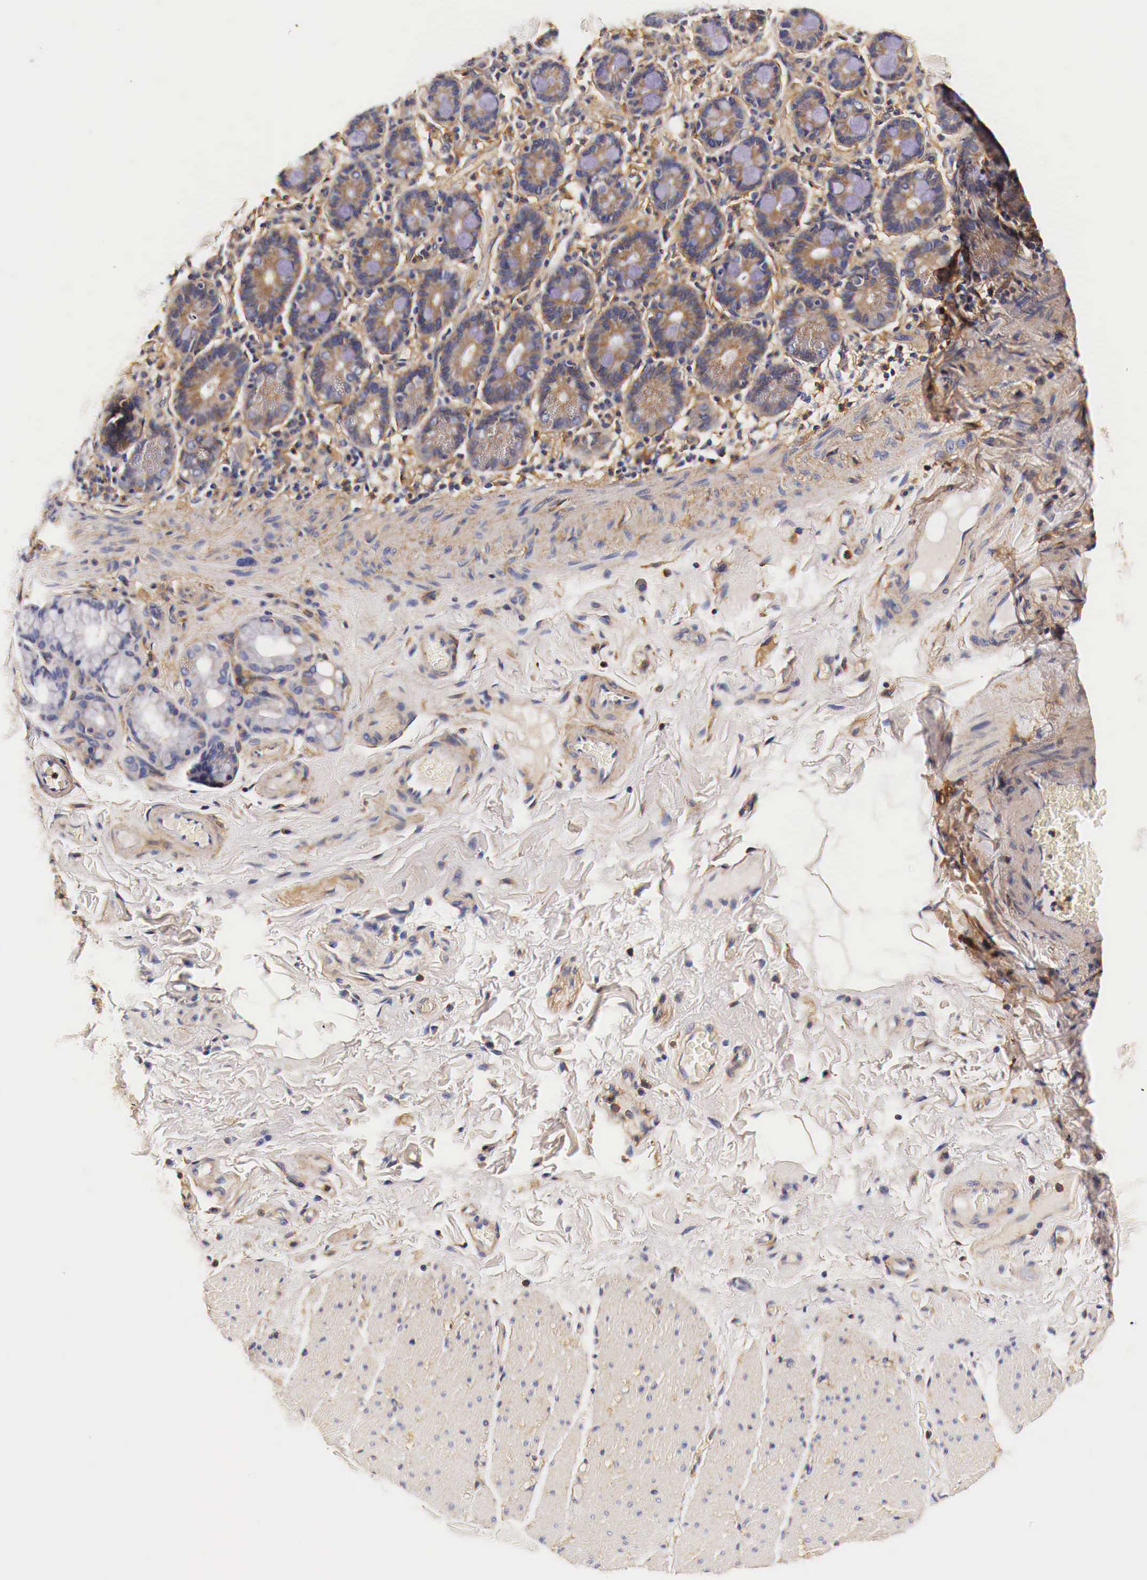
{"staining": {"intensity": "negative", "quantity": "none", "location": "none"}, "tissue": "adipose tissue", "cell_type": "Adipocytes", "image_type": "normal", "snomed": [{"axis": "morphology", "description": "Normal tissue, NOS"}, {"axis": "topography", "description": "Duodenum"}], "caption": "Human adipose tissue stained for a protein using immunohistochemistry (IHC) reveals no staining in adipocytes.", "gene": "RP2", "patient": {"sex": "male", "age": 63}}